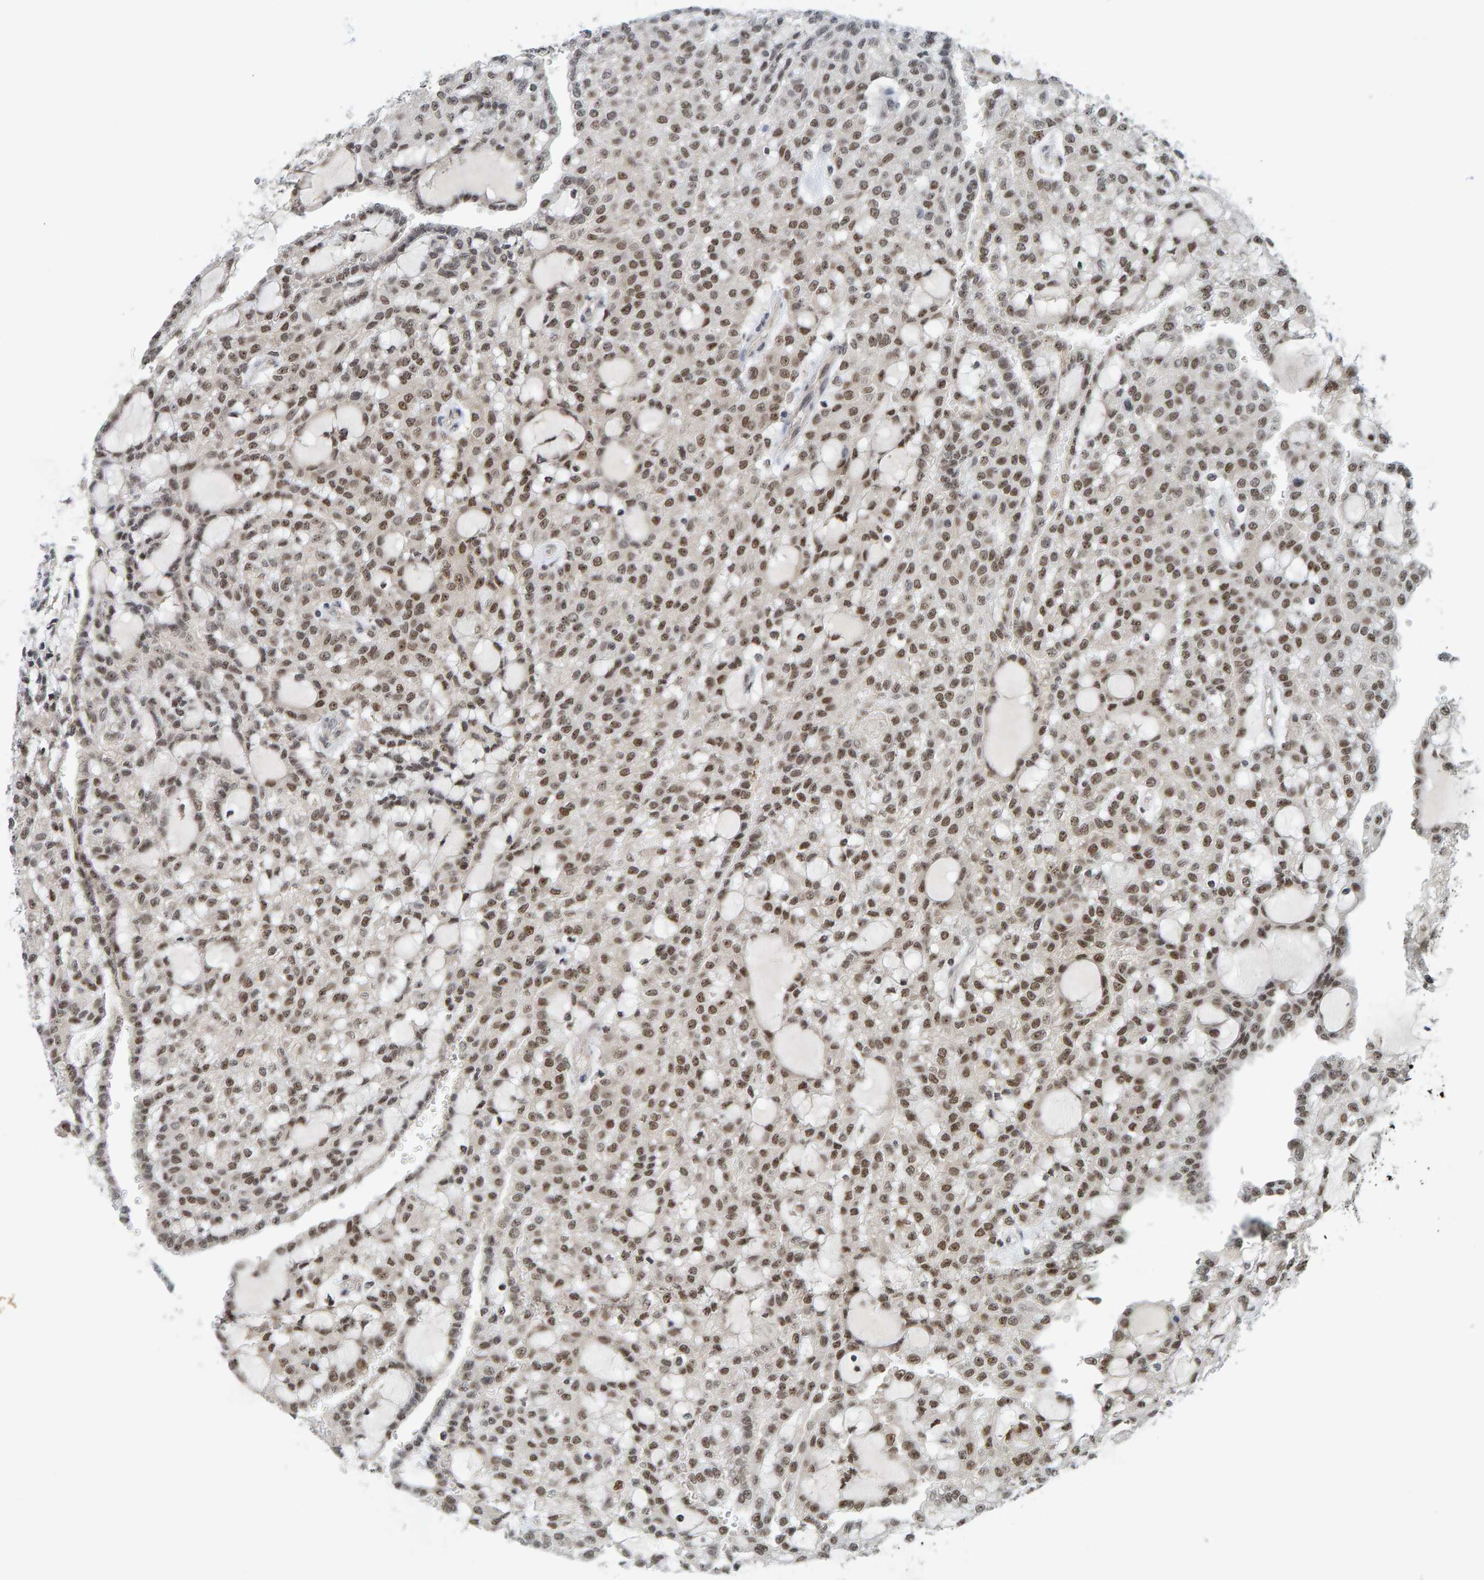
{"staining": {"intensity": "moderate", "quantity": ">75%", "location": "nuclear"}, "tissue": "renal cancer", "cell_type": "Tumor cells", "image_type": "cancer", "snomed": [{"axis": "morphology", "description": "Adenocarcinoma, NOS"}, {"axis": "topography", "description": "Kidney"}], "caption": "Immunohistochemical staining of human adenocarcinoma (renal) reveals moderate nuclear protein staining in about >75% of tumor cells.", "gene": "POLR1E", "patient": {"sex": "male", "age": 63}}